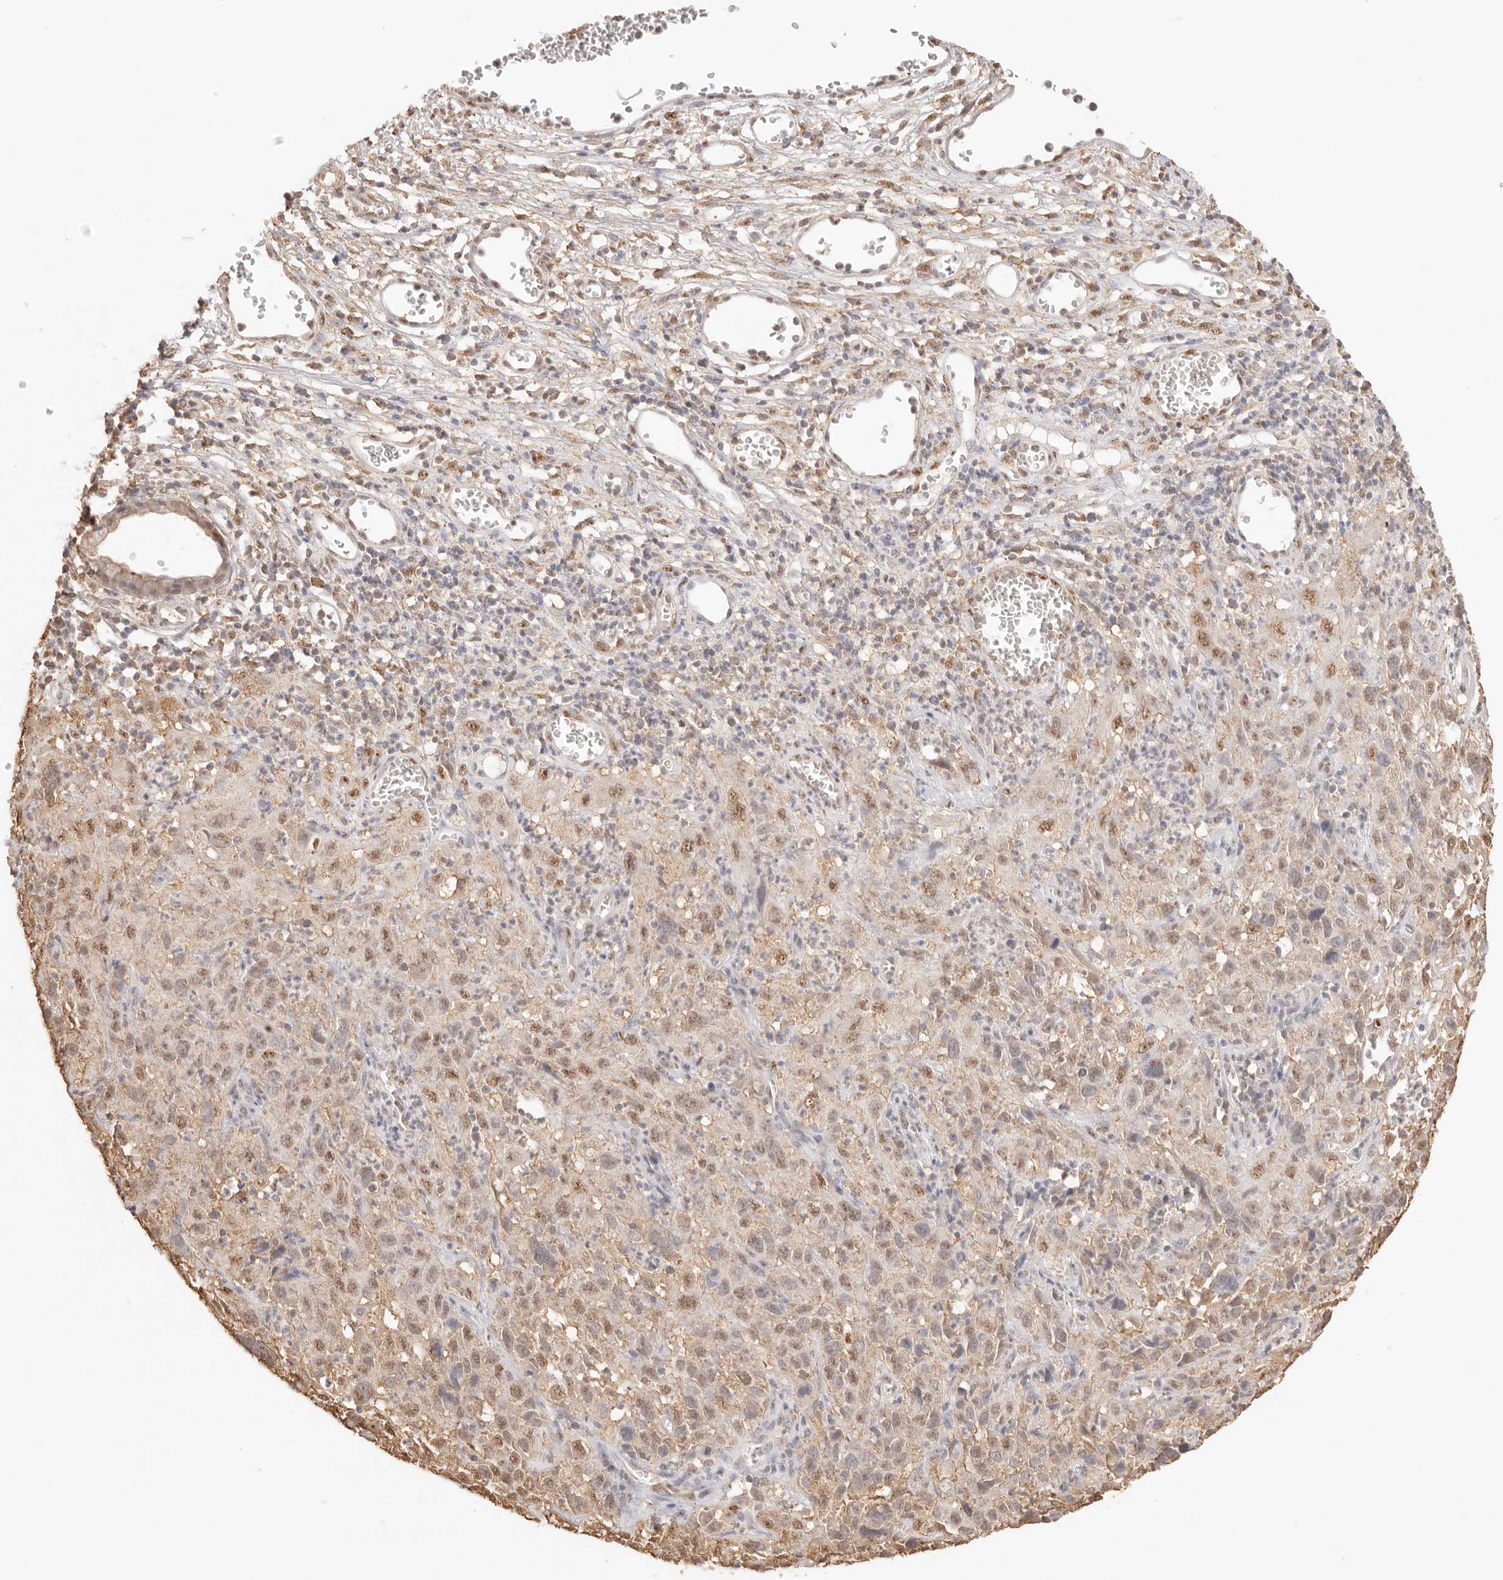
{"staining": {"intensity": "moderate", "quantity": "25%-75%", "location": "nuclear"}, "tissue": "cervical cancer", "cell_type": "Tumor cells", "image_type": "cancer", "snomed": [{"axis": "morphology", "description": "Squamous cell carcinoma, NOS"}, {"axis": "topography", "description": "Cervix"}], "caption": "The histopathology image displays immunohistochemical staining of cervical cancer (squamous cell carcinoma). There is moderate nuclear expression is identified in approximately 25%-75% of tumor cells.", "gene": "IL1R2", "patient": {"sex": "female", "age": 32}}